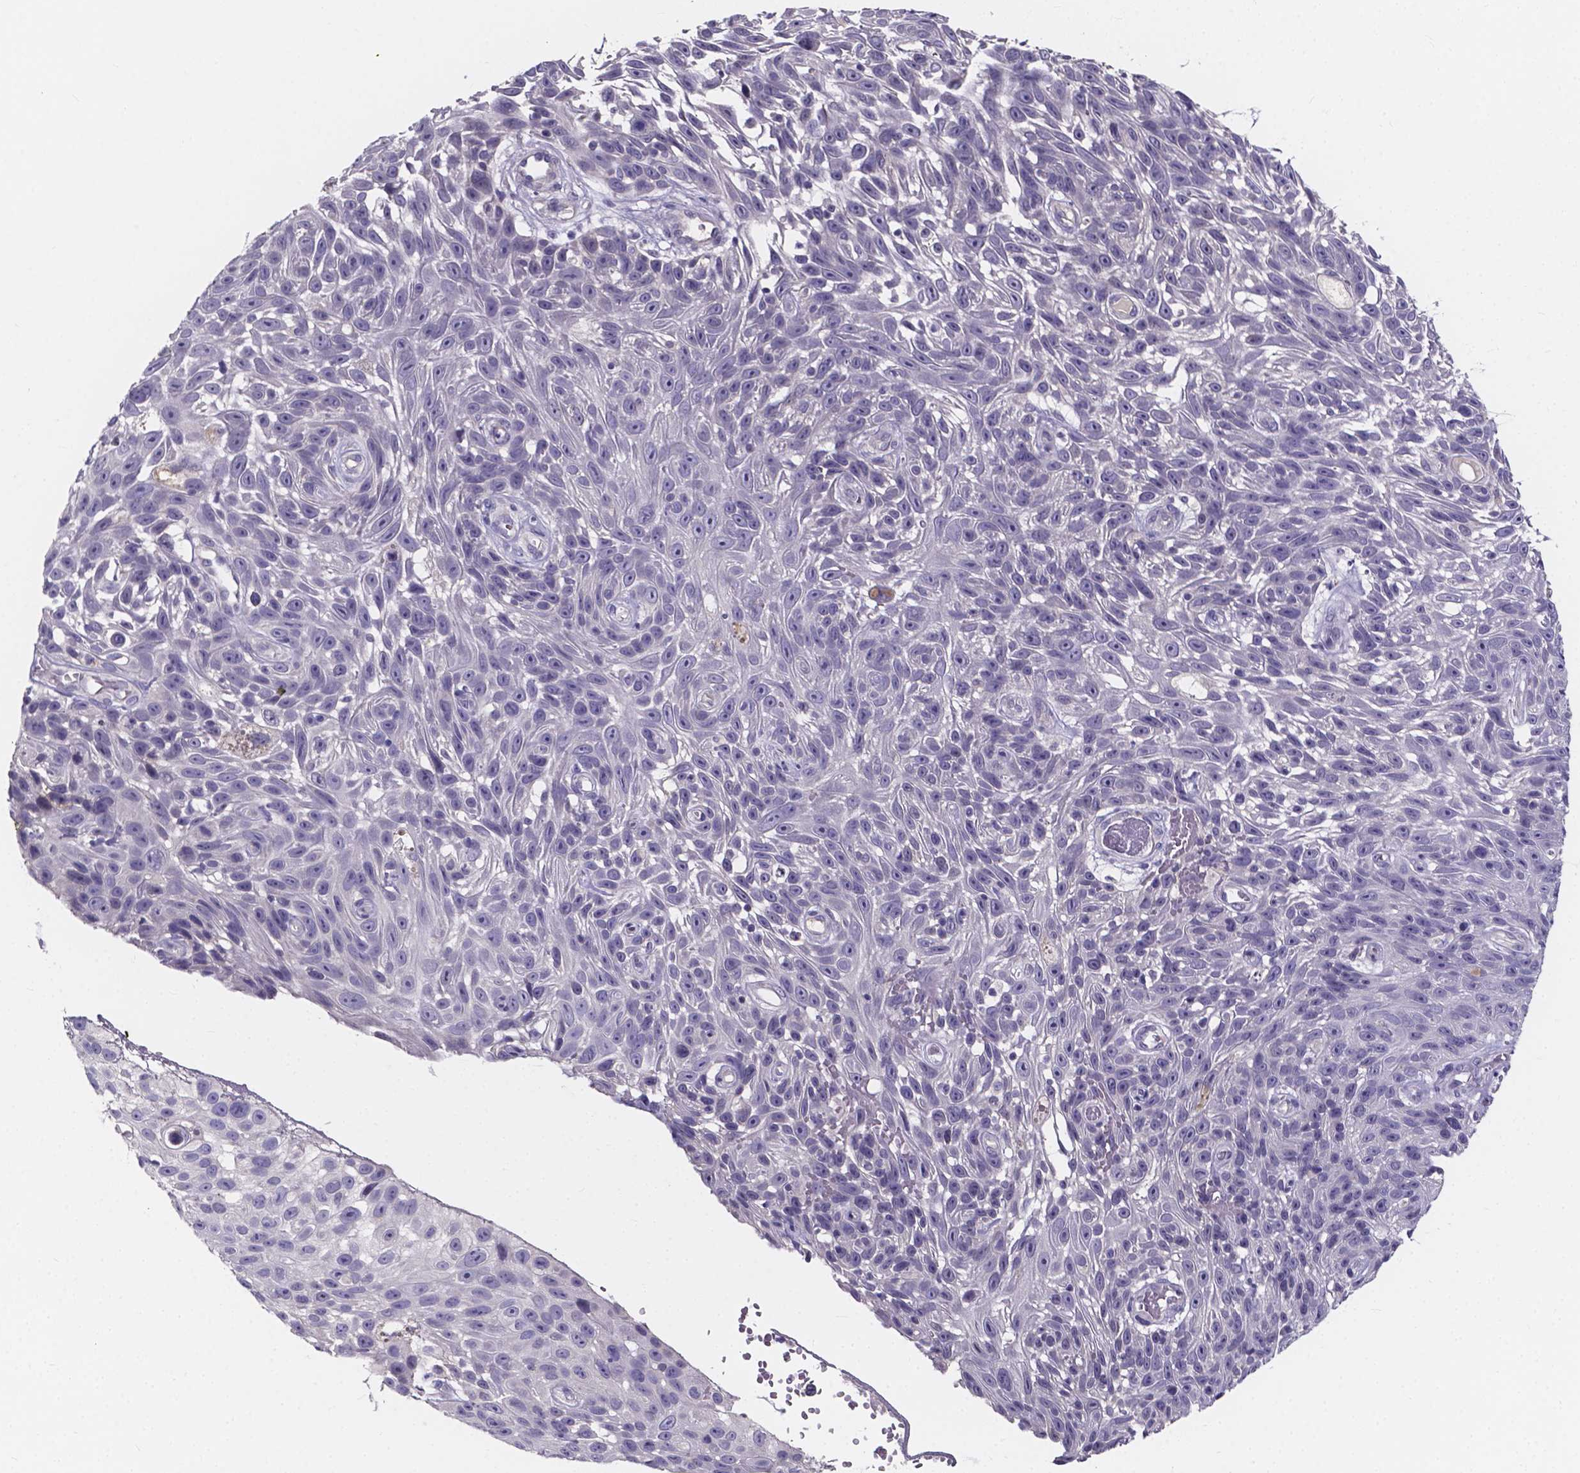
{"staining": {"intensity": "negative", "quantity": "none", "location": "none"}, "tissue": "skin cancer", "cell_type": "Tumor cells", "image_type": "cancer", "snomed": [{"axis": "morphology", "description": "Squamous cell carcinoma, NOS"}, {"axis": "topography", "description": "Skin"}], "caption": "Immunohistochemistry image of neoplastic tissue: skin squamous cell carcinoma stained with DAB shows no significant protein expression in tumor cells.", "gene": "SPOCD1", "patient": {"sex": "male", "age": 82}}